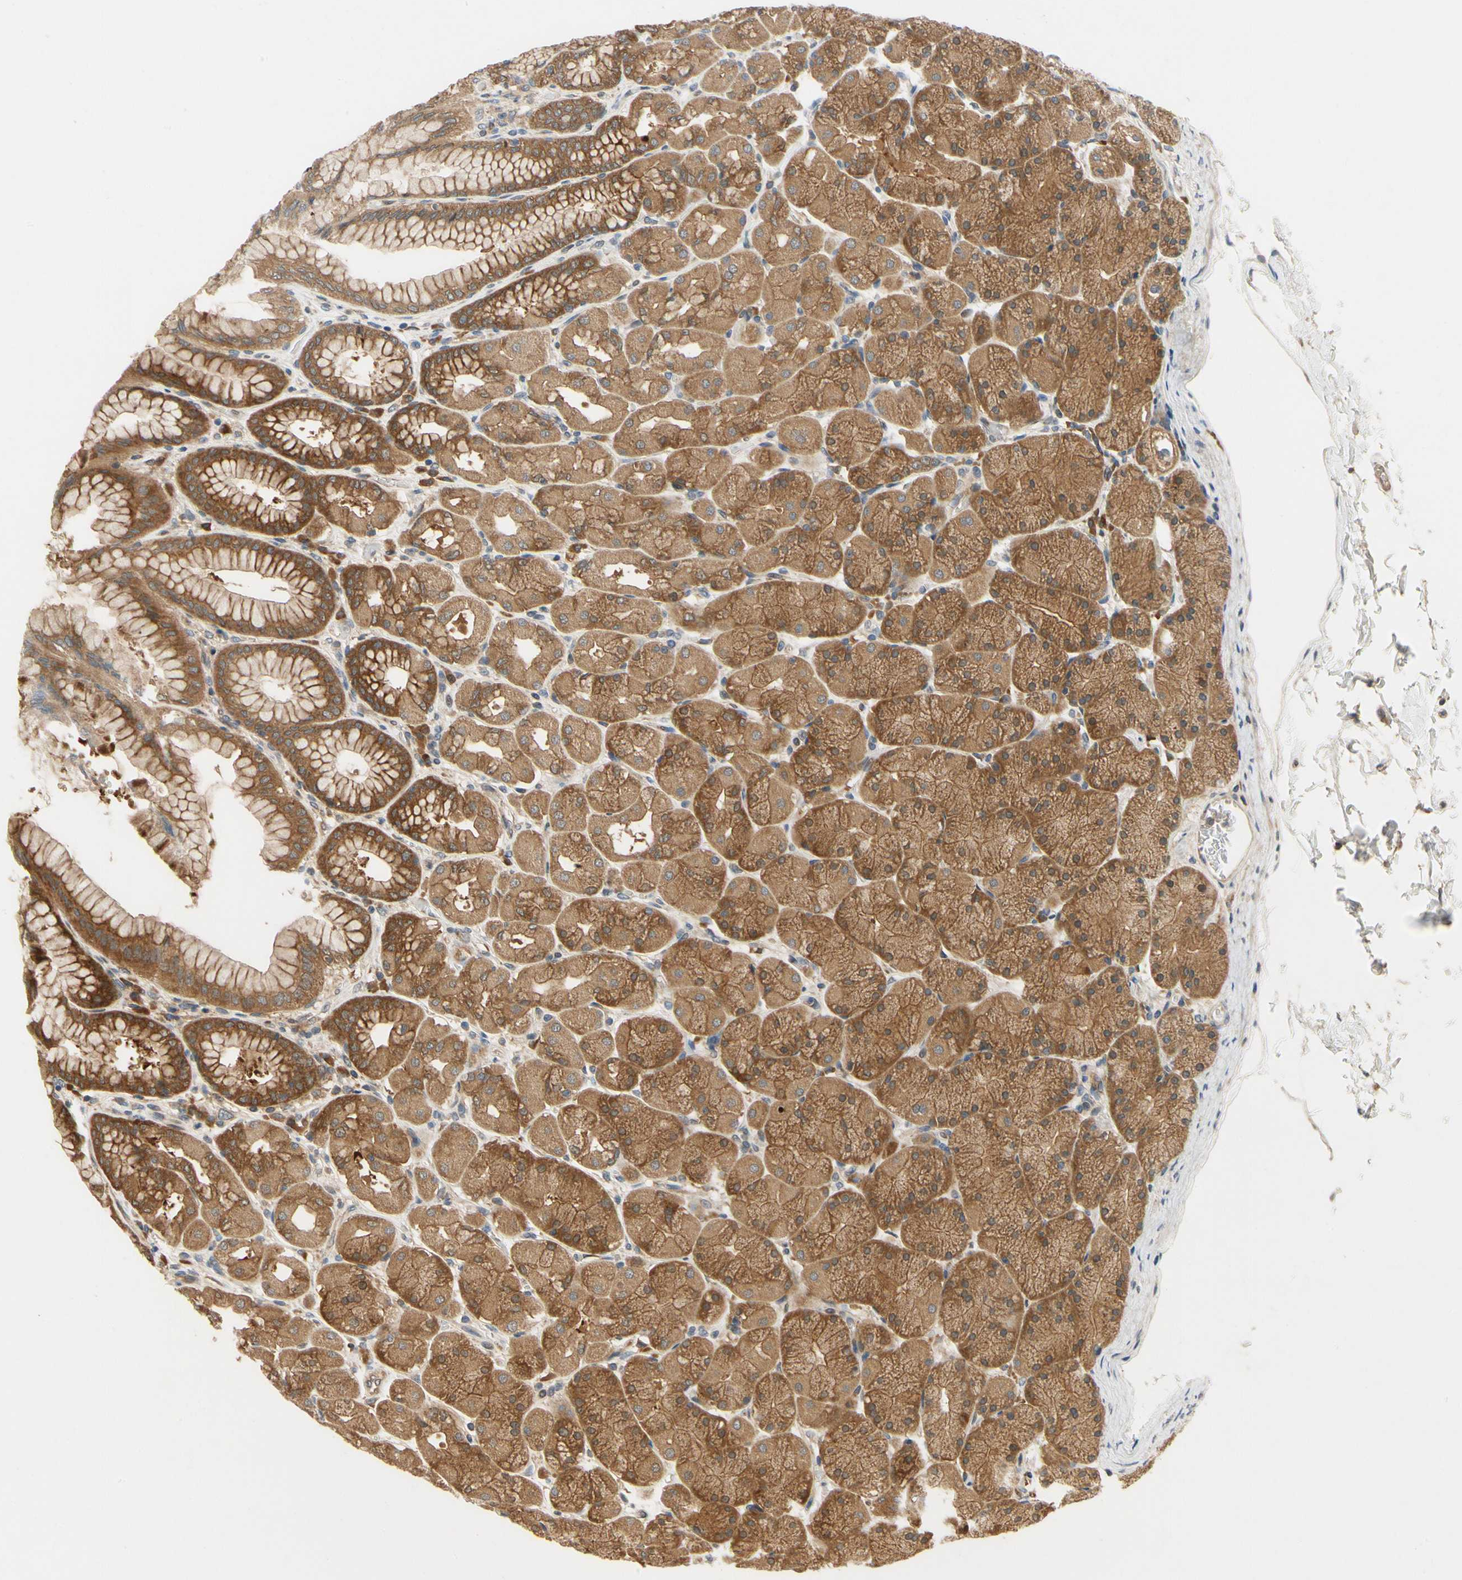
{"staining": {"intensity": "strong", "quantity": ">75%", "location": "cytoplasmic/membranous"}, "tissue": "stomach", "cell_type": "Glandular cells", "image_type": "normal", "snomed": [{"axis": "morphology", "description": "Normal tissue, NOS"}, {"axis": "topography", "description": "Stomach, upper"}], "caption": "Stomach was stained to show a protein in brown. There is high levels of strong cytoplasmic/membranous positivity in approximately >75% of glandular cells. (DAB = brown stain, brightfield microscopy at high magnification).", "gene": "TDRP", "patient": {"sex": "female", "age": 56}}